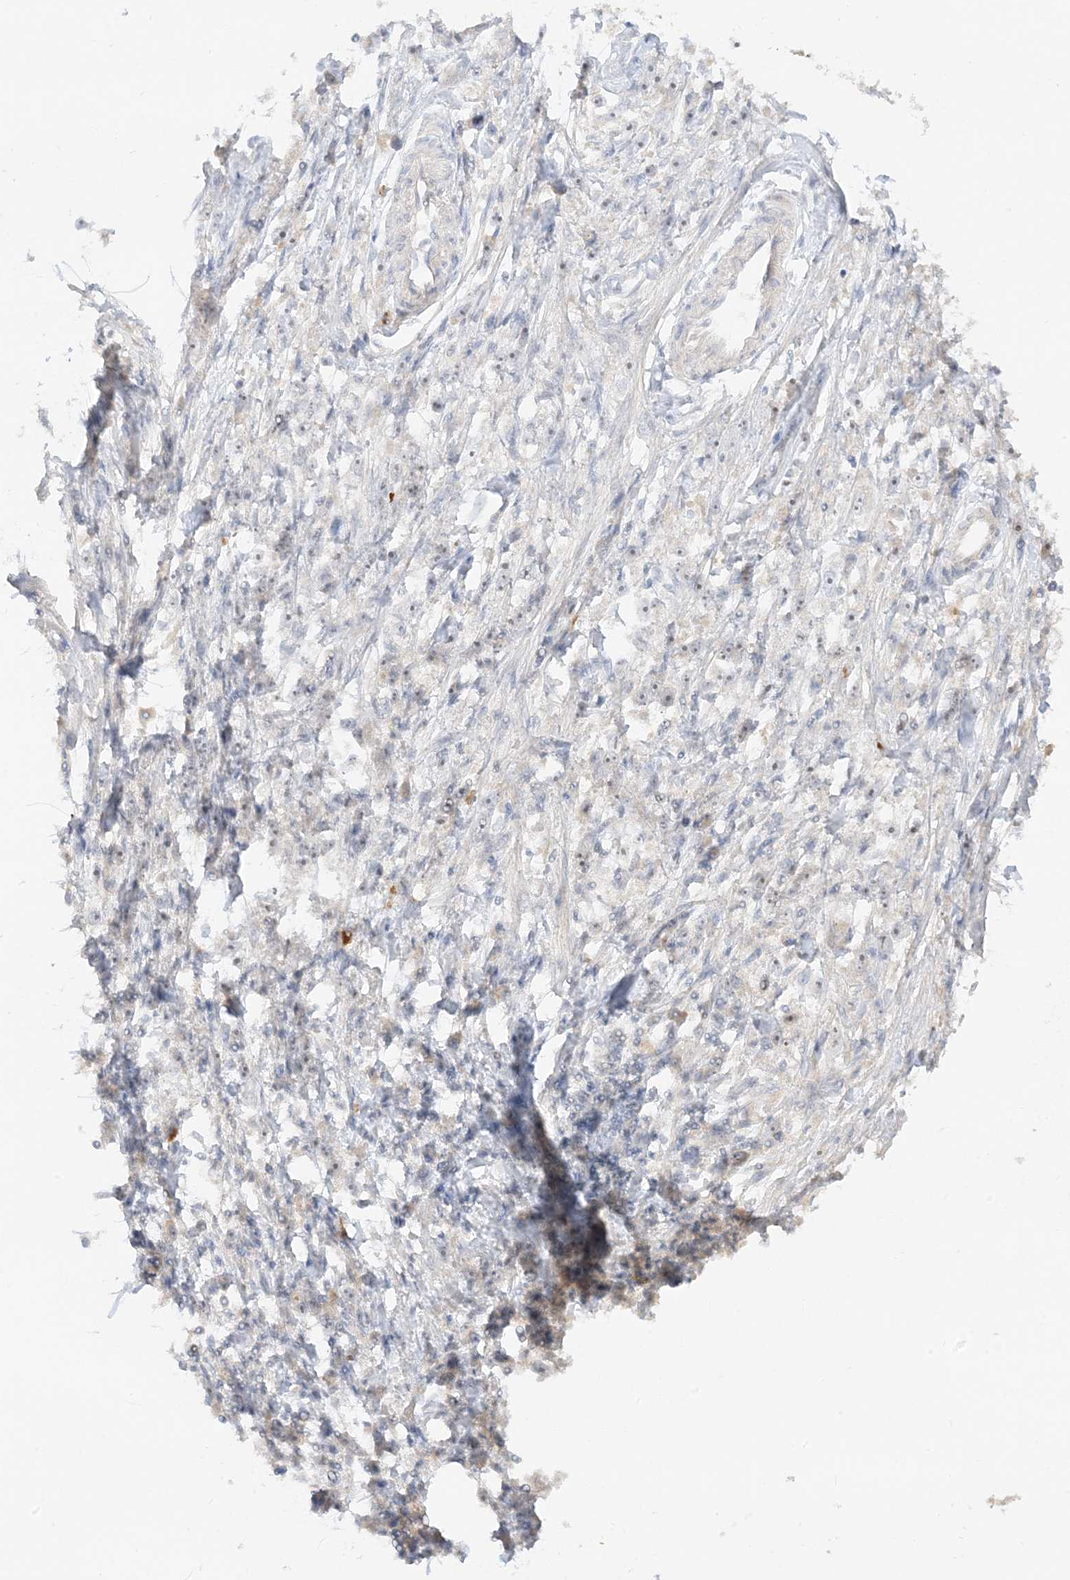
{"staining": {"intensity": "weak", "quantity": "<25%", "location": "nuclear"}, "tissue": "stomach cancer", "cell_type": "Tumor cells", "image_type": "cancer", "snomed": [{"axis": "morphology", "description": "Adenocarcinoma, NOS"}, {"axis": "topography", "description": "Stomach"}], "caption": "DAB (3,3'-diaminobenzidine) immunohistochemical staining of adenocarcinoma (stomach) demonstrates no significant staining in tumor cells.", "gene": "ETAA1", "patient": {"sex": "female", "age": 59}}